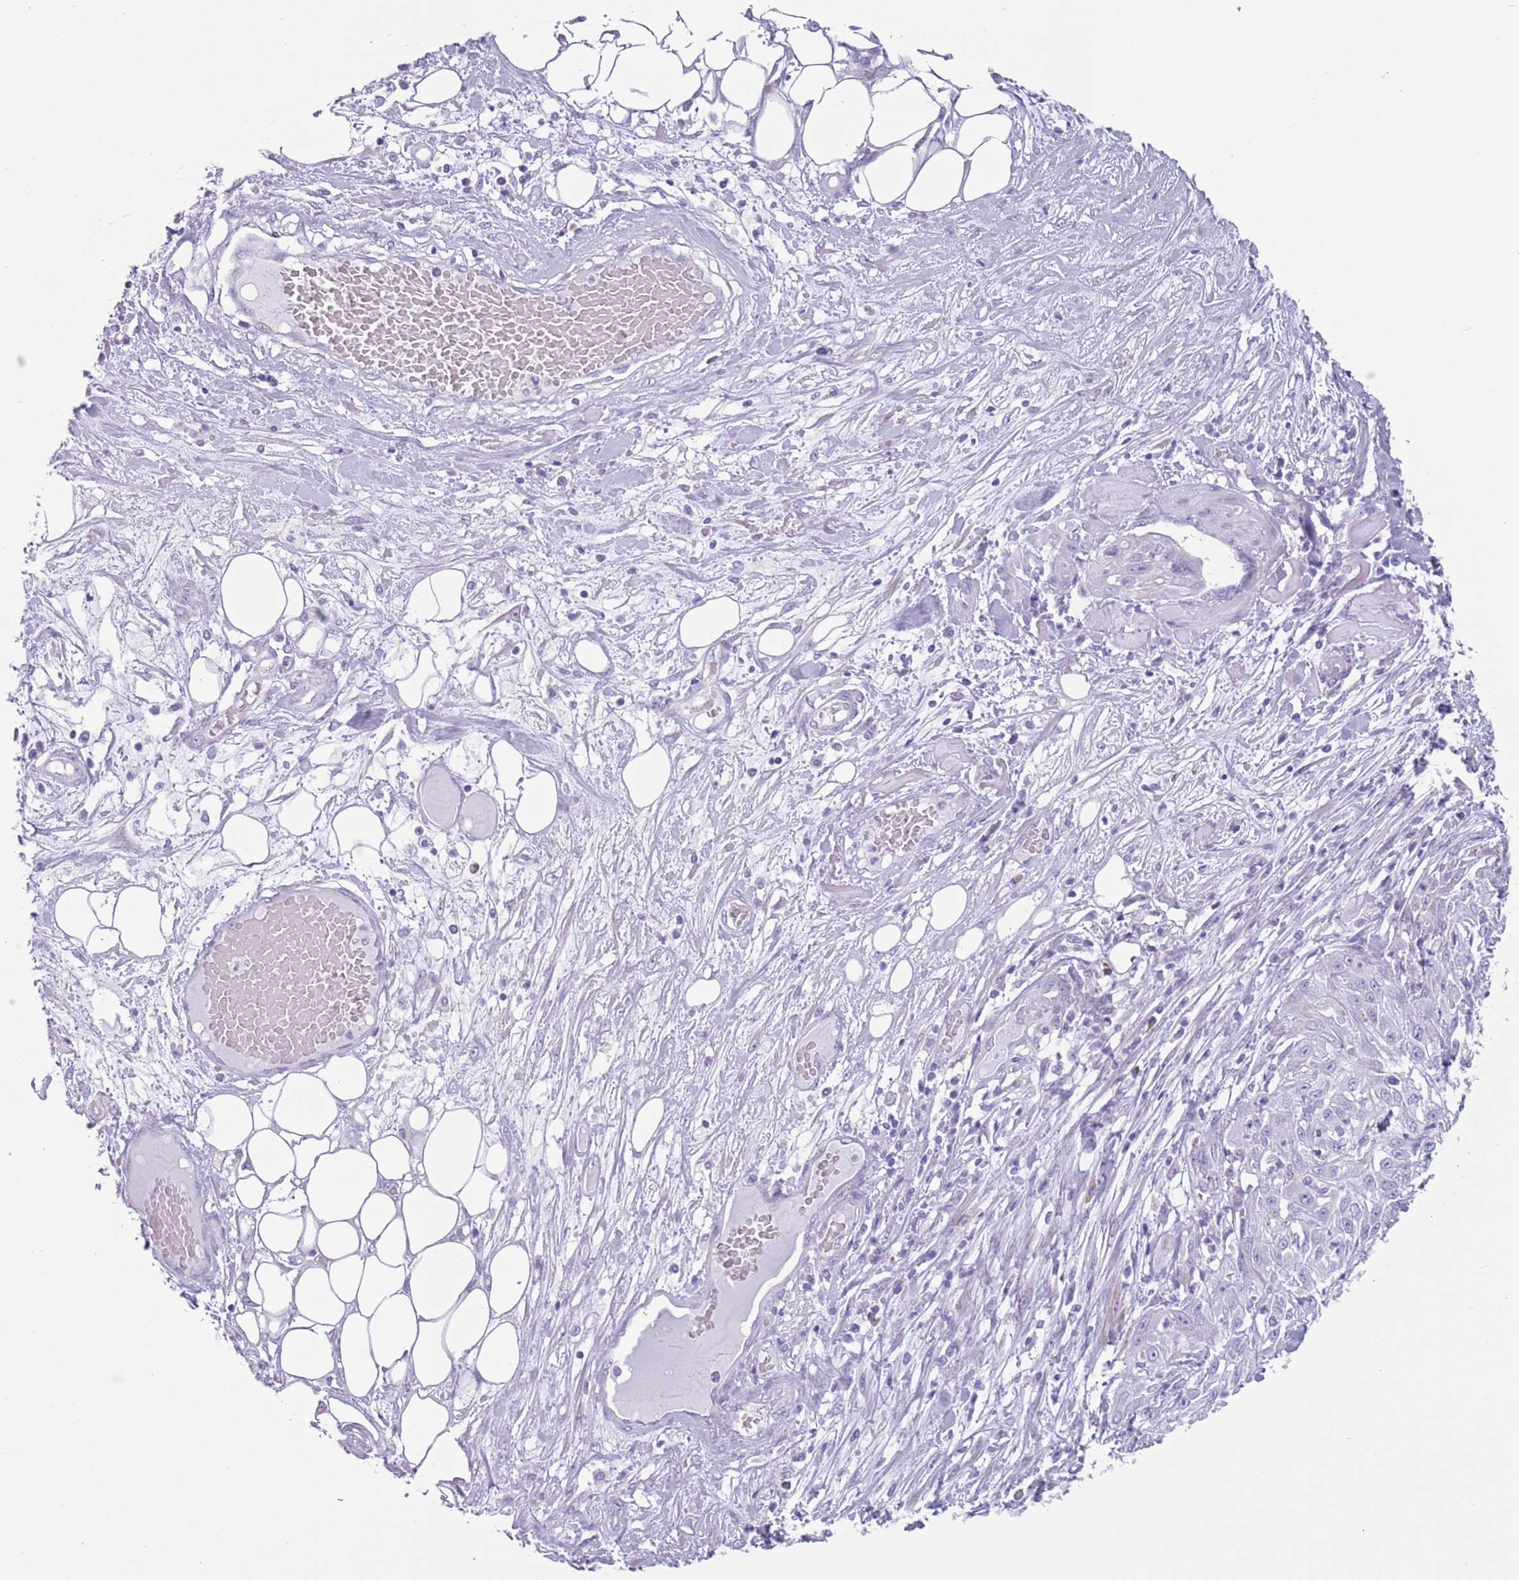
{"staining": {"intensity": "negative", "quantity": "none", "location": "none"}, "tissue": "skin cancer", "cell_type": "Tumor cells", "image_type": "cancer", "snomed": [{"axis": "morphology", "description": "Squamous cell carcinoma, NOS"}, {"axis": "morphology", "description": "Squamous cell carcinoma, metastatic, NOS"}, {"axis": "topography", "description": "Skin"}, {"axis": "topography", "description": "Lymph node"}], "caption": "Skin squamous cell carcinoma was stained to show a protein in brown. There is no significant positivity in tumor cells. Nuclei are stained in blue.", "gene": "HYOU1", "patient": {"sex": "male", "age": 75}}